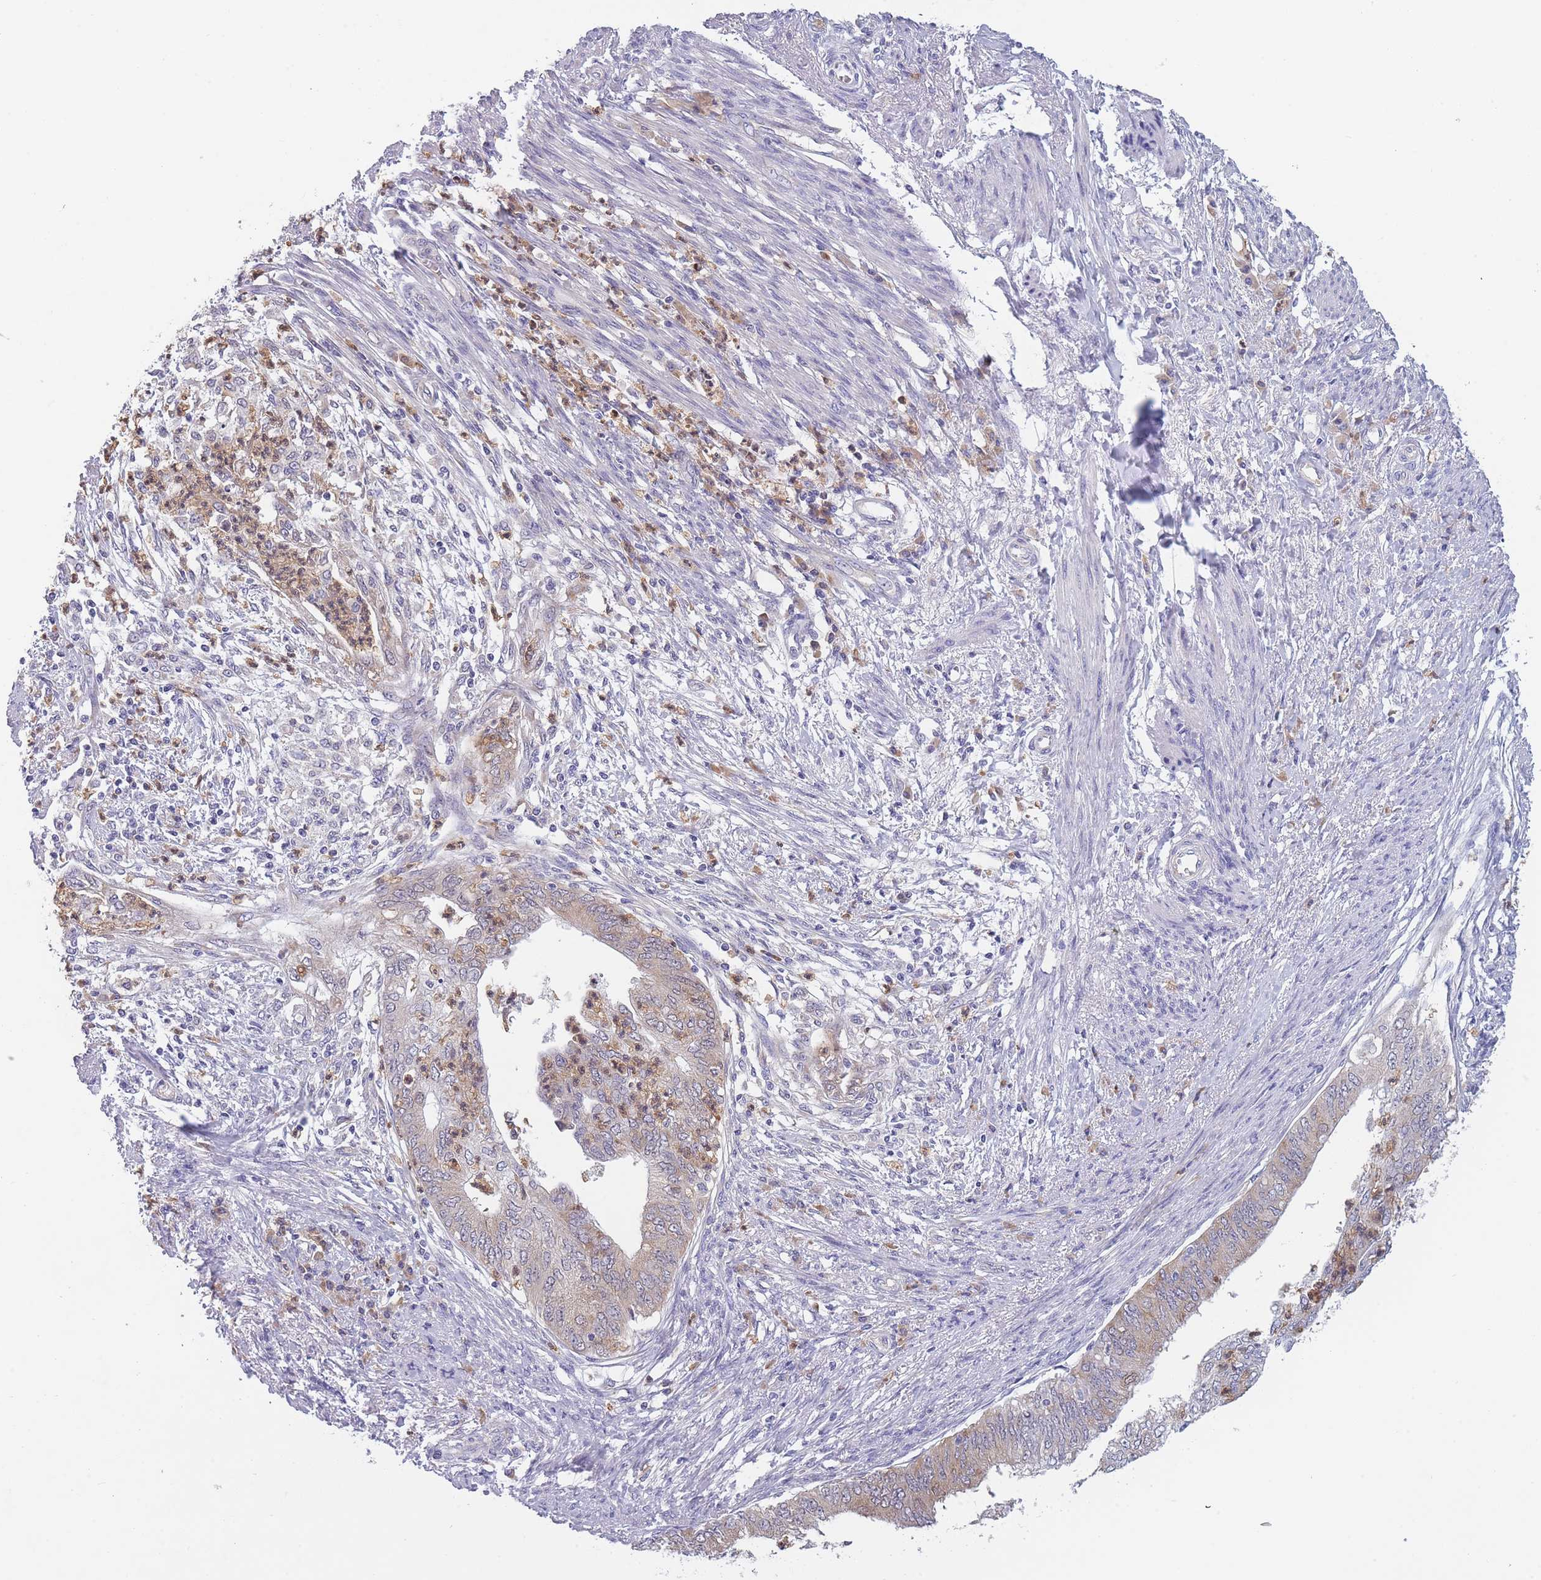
{"staining": {"intensity": "weak", "quantity": "25%-75%", "location": "cytoplasmic/membranous"}, "tissue": "endometrial cancer", "cell_type": "Tumor cells", "image_type": "cancer", "snomed": [{"axis": "morphology", "description": "Adenocarcinoma, NOS"}, {"axis": "topography", "description": "Endometrium"}], "caption": "A histopathology image of endometrial adenocarcinoma stained for a protein reveals weak cytoplasmic/membranous brown staining in tumor cells.", "gene": "NDUFAF6", "patient": {"sex": "female", "age": 68}}